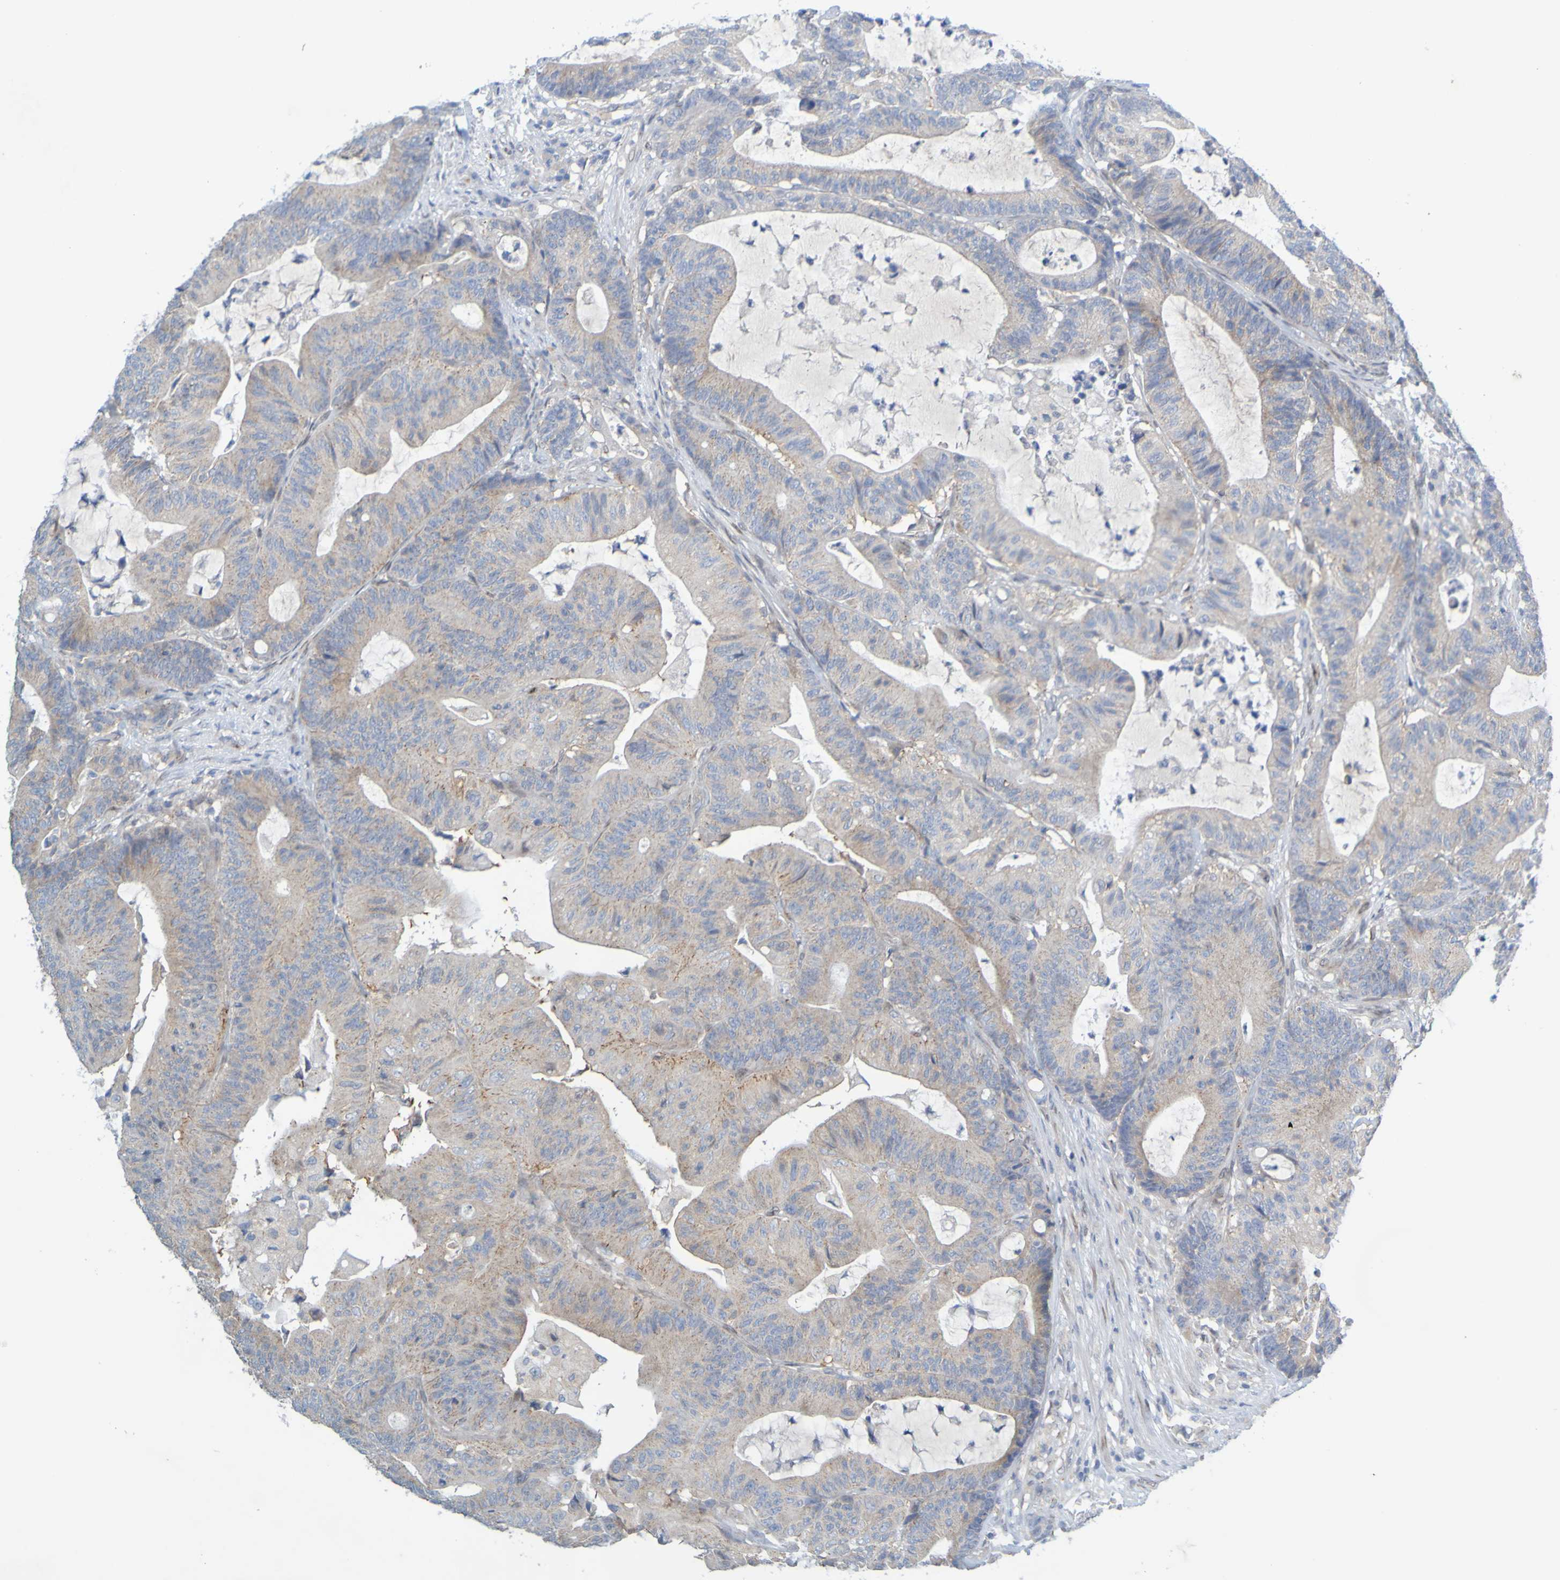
{"staining": {"intensity": "weak", "quantity": "<25%", "location": "cytoplasmic/membranous"}, "tissue": "colorectal cancer", "cell_type": "Tumor cells", "image_type": "cancer", "snomed": [{"axis": "morphology", "description": "Adenocarcinoma, NOS"}, {"axis": "topography", "description": "Colon"}], "caption": "This is an immunohistochemistry image of human colorectal cancer (adenocarcinoma). There is no staining in tumor cells.", "gene": "MAG", "patient": {"sex": "female", "age": 84}}